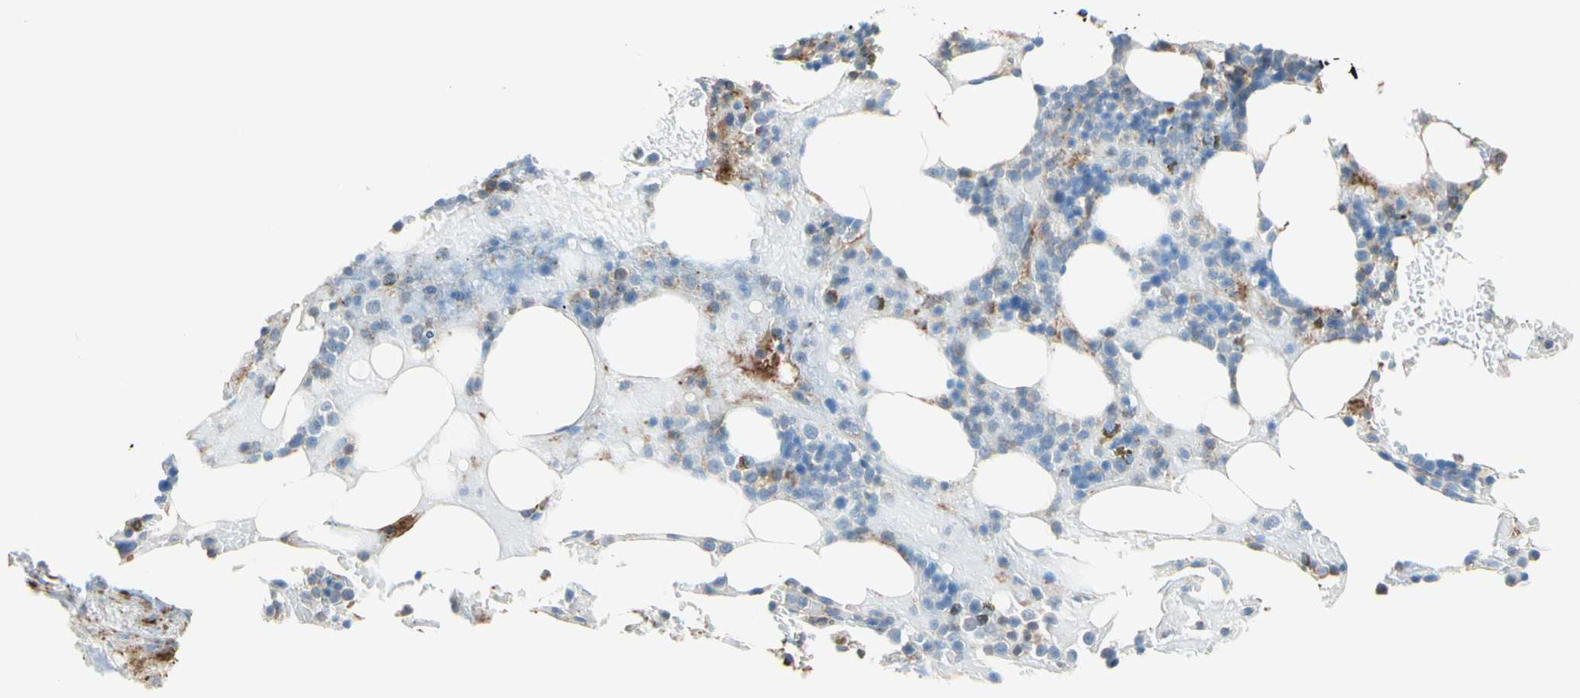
{"staining": {"intensity": "moderate", "quantity": "<25%", "location": "cytoplasmic/membranous"}, "tissue": "bone marrow", "cell_type": "Hematopoietic cells", "image_type": "normal", "snomed": [{"axis": "morphology", "description": "Normal tissue, NOS"}, {"axis": "topography", "description": "Bone marrow"}], "caption": "IHC image of unremarkable bone marrow: bone marrow stained using IHC demonstrates low levels of moderate protein expression localized specifically in the cytoplasmic/membranous of hematopoietic cells, appearing as a cytoplasmic/membranous brown color.", "gene": "SEMA4C", "patient": {"sex": "female", "age": 73}}